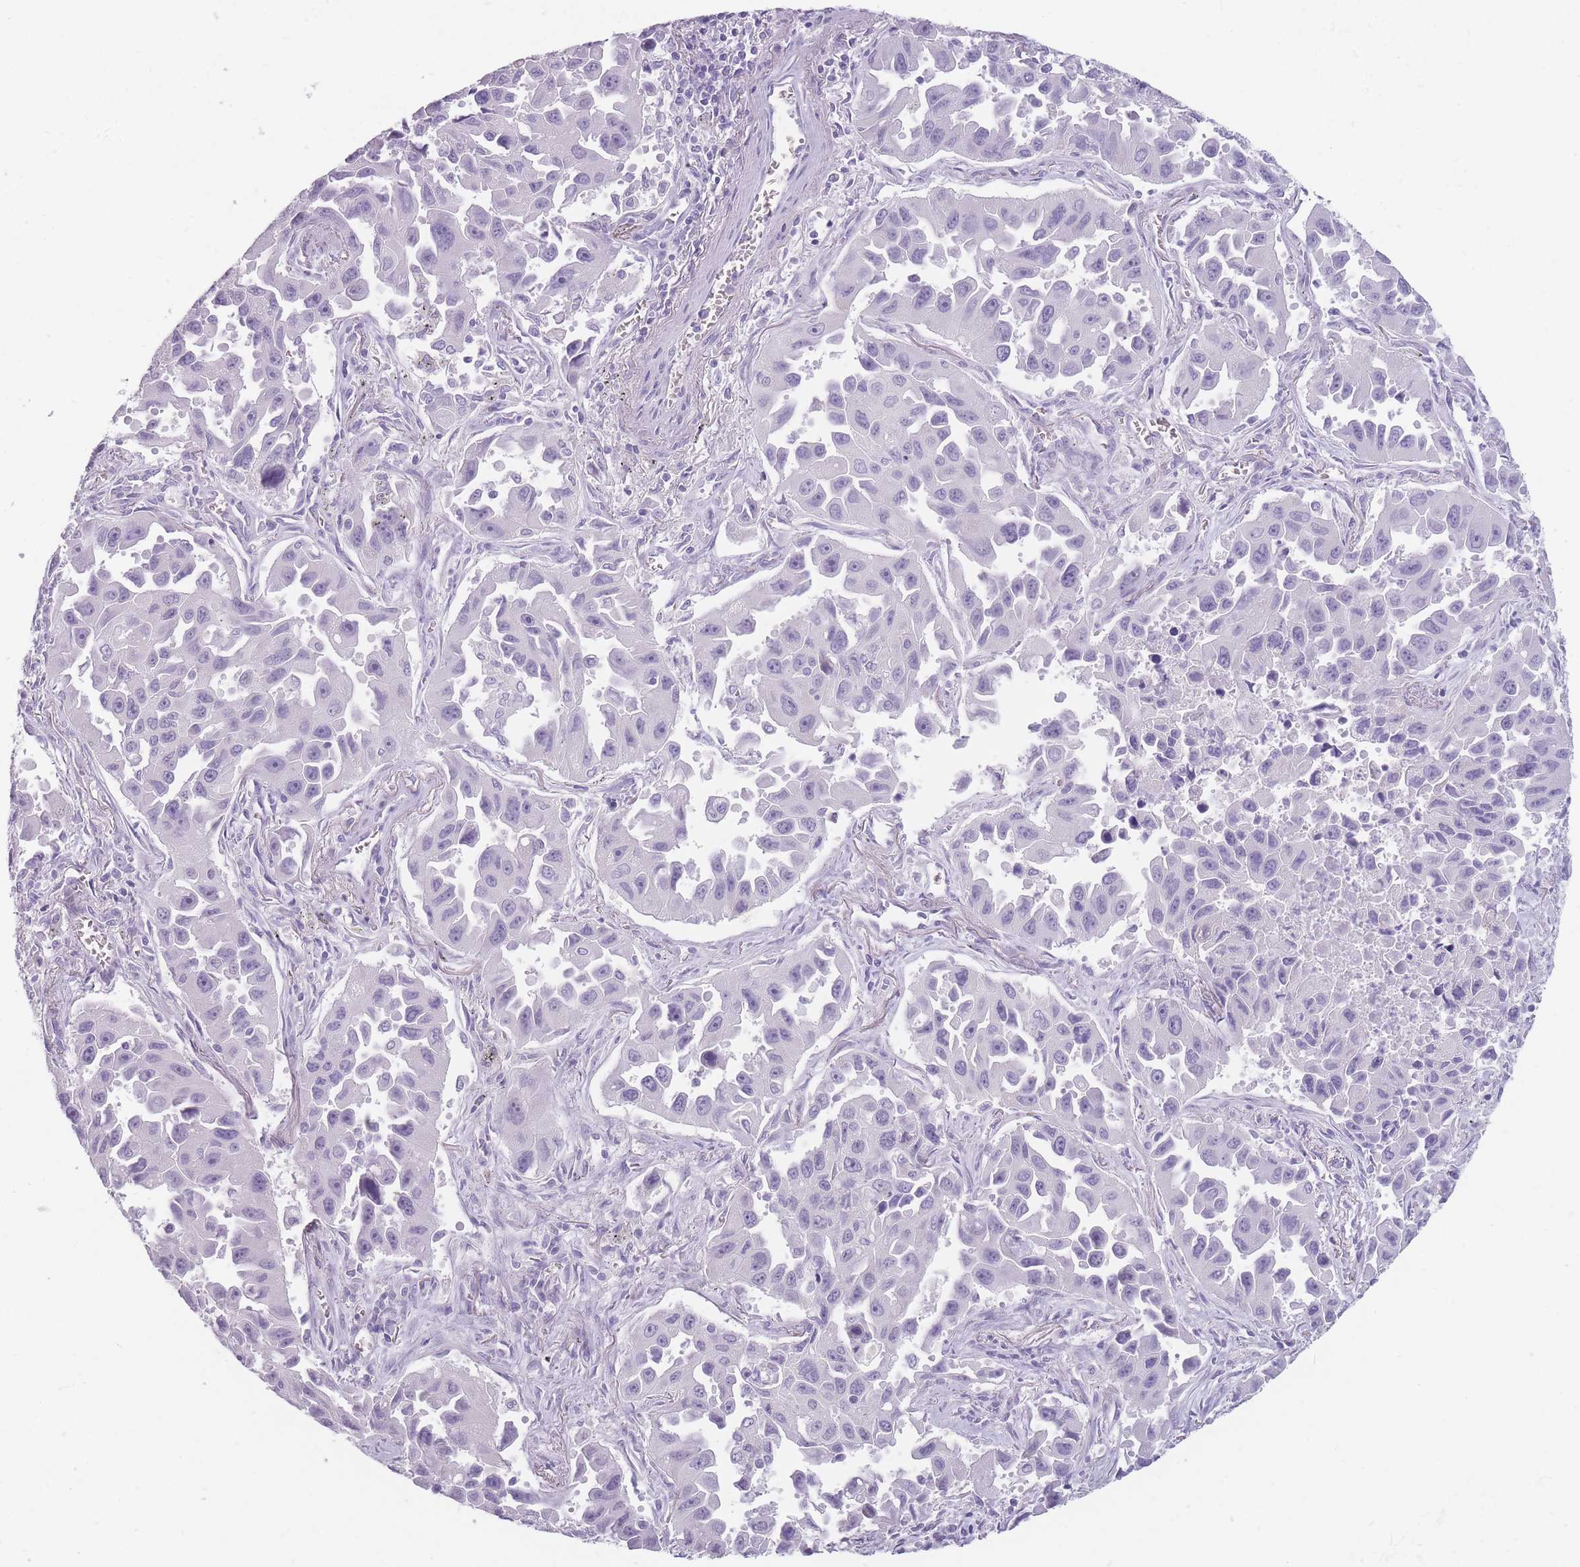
{"staining": {"intensity": "negative", "quantity": "none", "location": "none"}, "tissue": "lung cancer", "cell_type": "Tumor cells", "image_type": "cancer", "snomed": [{"axis": "morphology", "description": "Adenocarcinoma, NOS"}, {"axis": "topography", "description": "Lung"}], "caption": "Protein analysis of lung adenocarcinoma shows no significant expression in tumor cells.", "gene": "CCNO", "patient": {"sex": "male", "age": 66}}